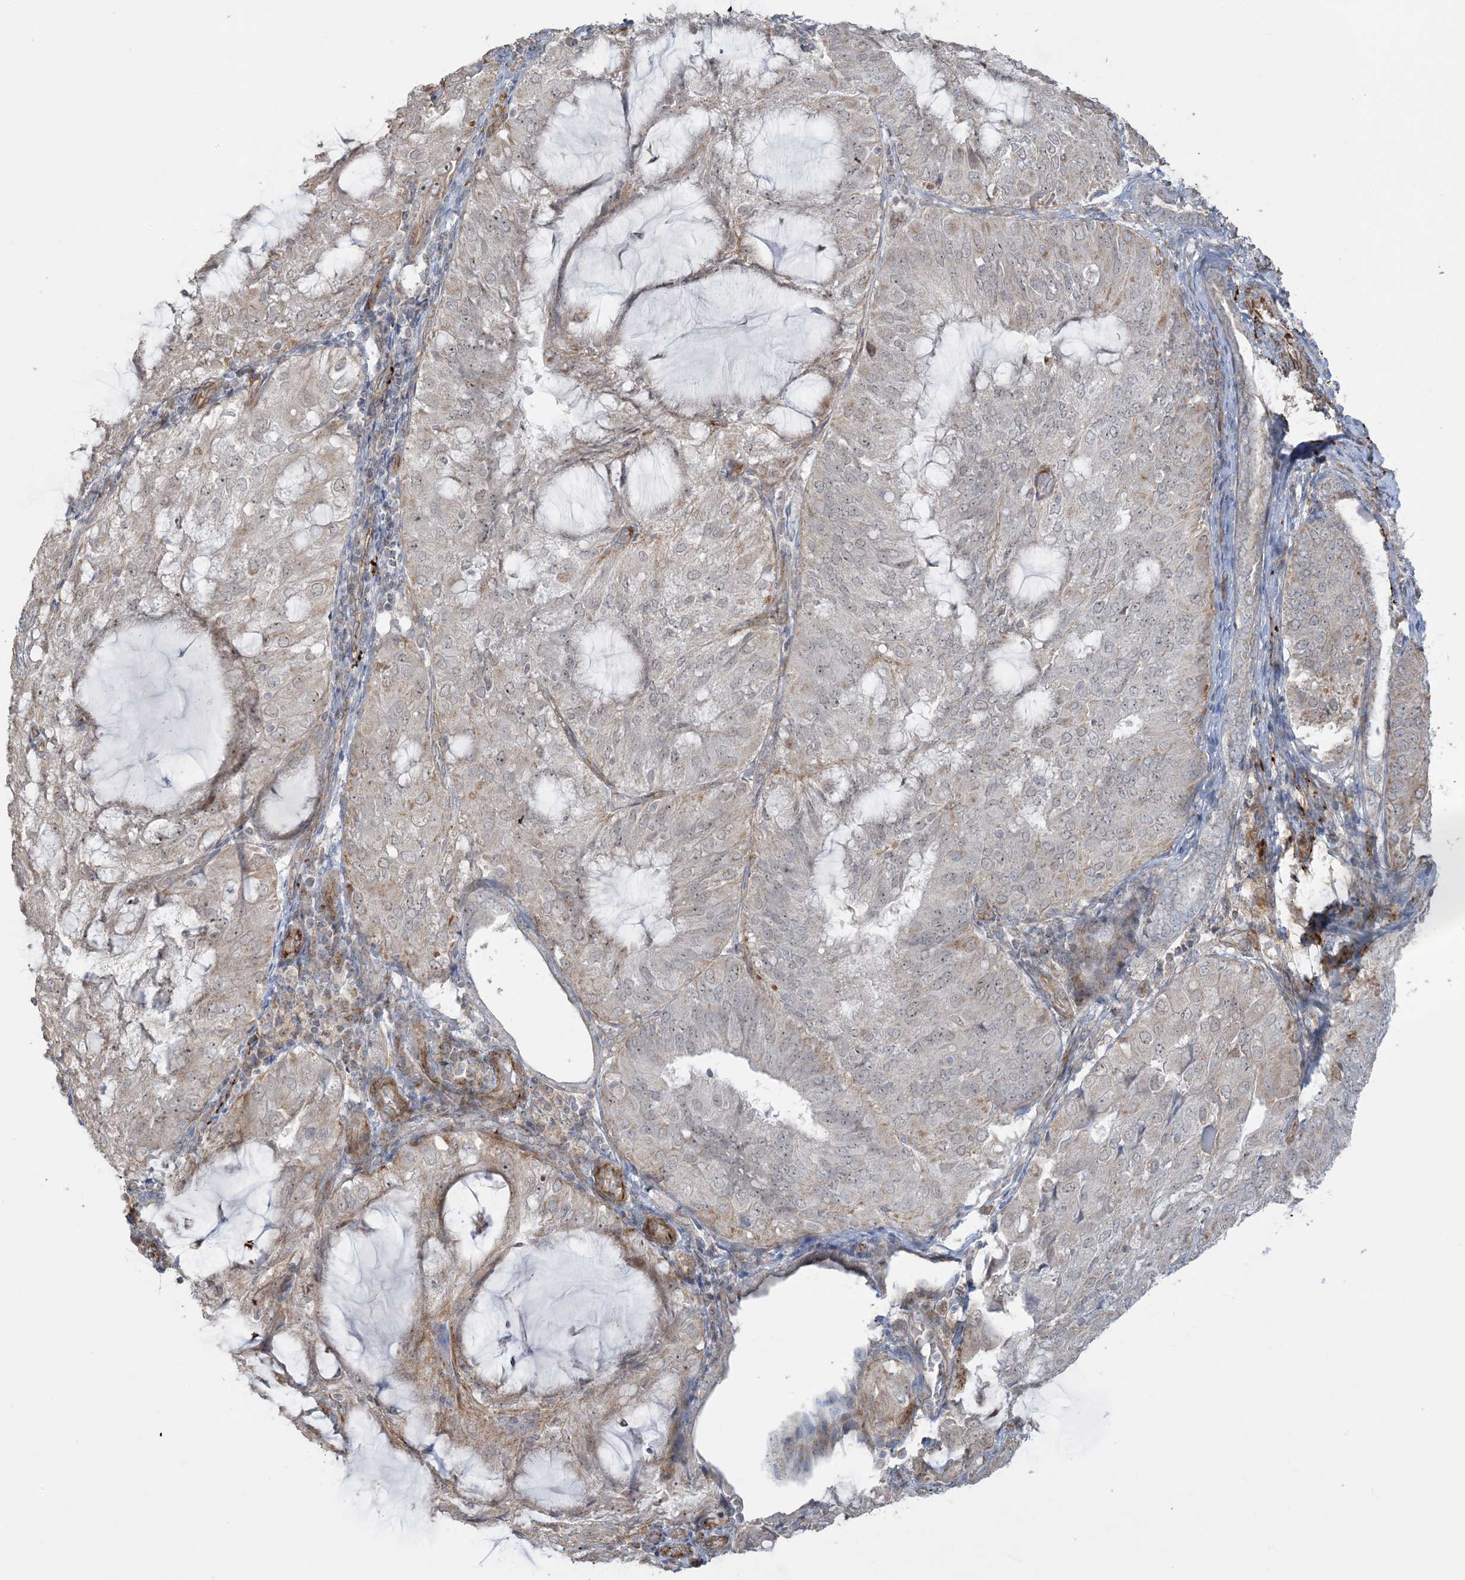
{"staining": {"intensity": "weak", "quantity": "<25%", "location": "cytoplasmic/membranous"}, "tissue": "endometrial cancer", "cell_type": "Tumor cells", "image_type": "cancer", "snomed": [{"axis": "morphology", "description": "Adenocarcinoma, NOS"}, {"axis": "topography", "description": "Endometrium"}], "caption": "Immunohistochemistry of human endometrial cancer shows no staining in tumor cells. Brightfield microscopy of immunohistochemistry stained with DAB (3,3'-diaminobenzidine) (brown) and hematoxylin (blue), captured at high magnification.", "gene": "AGA", "patient": {"sex": "female", "age": 81}}